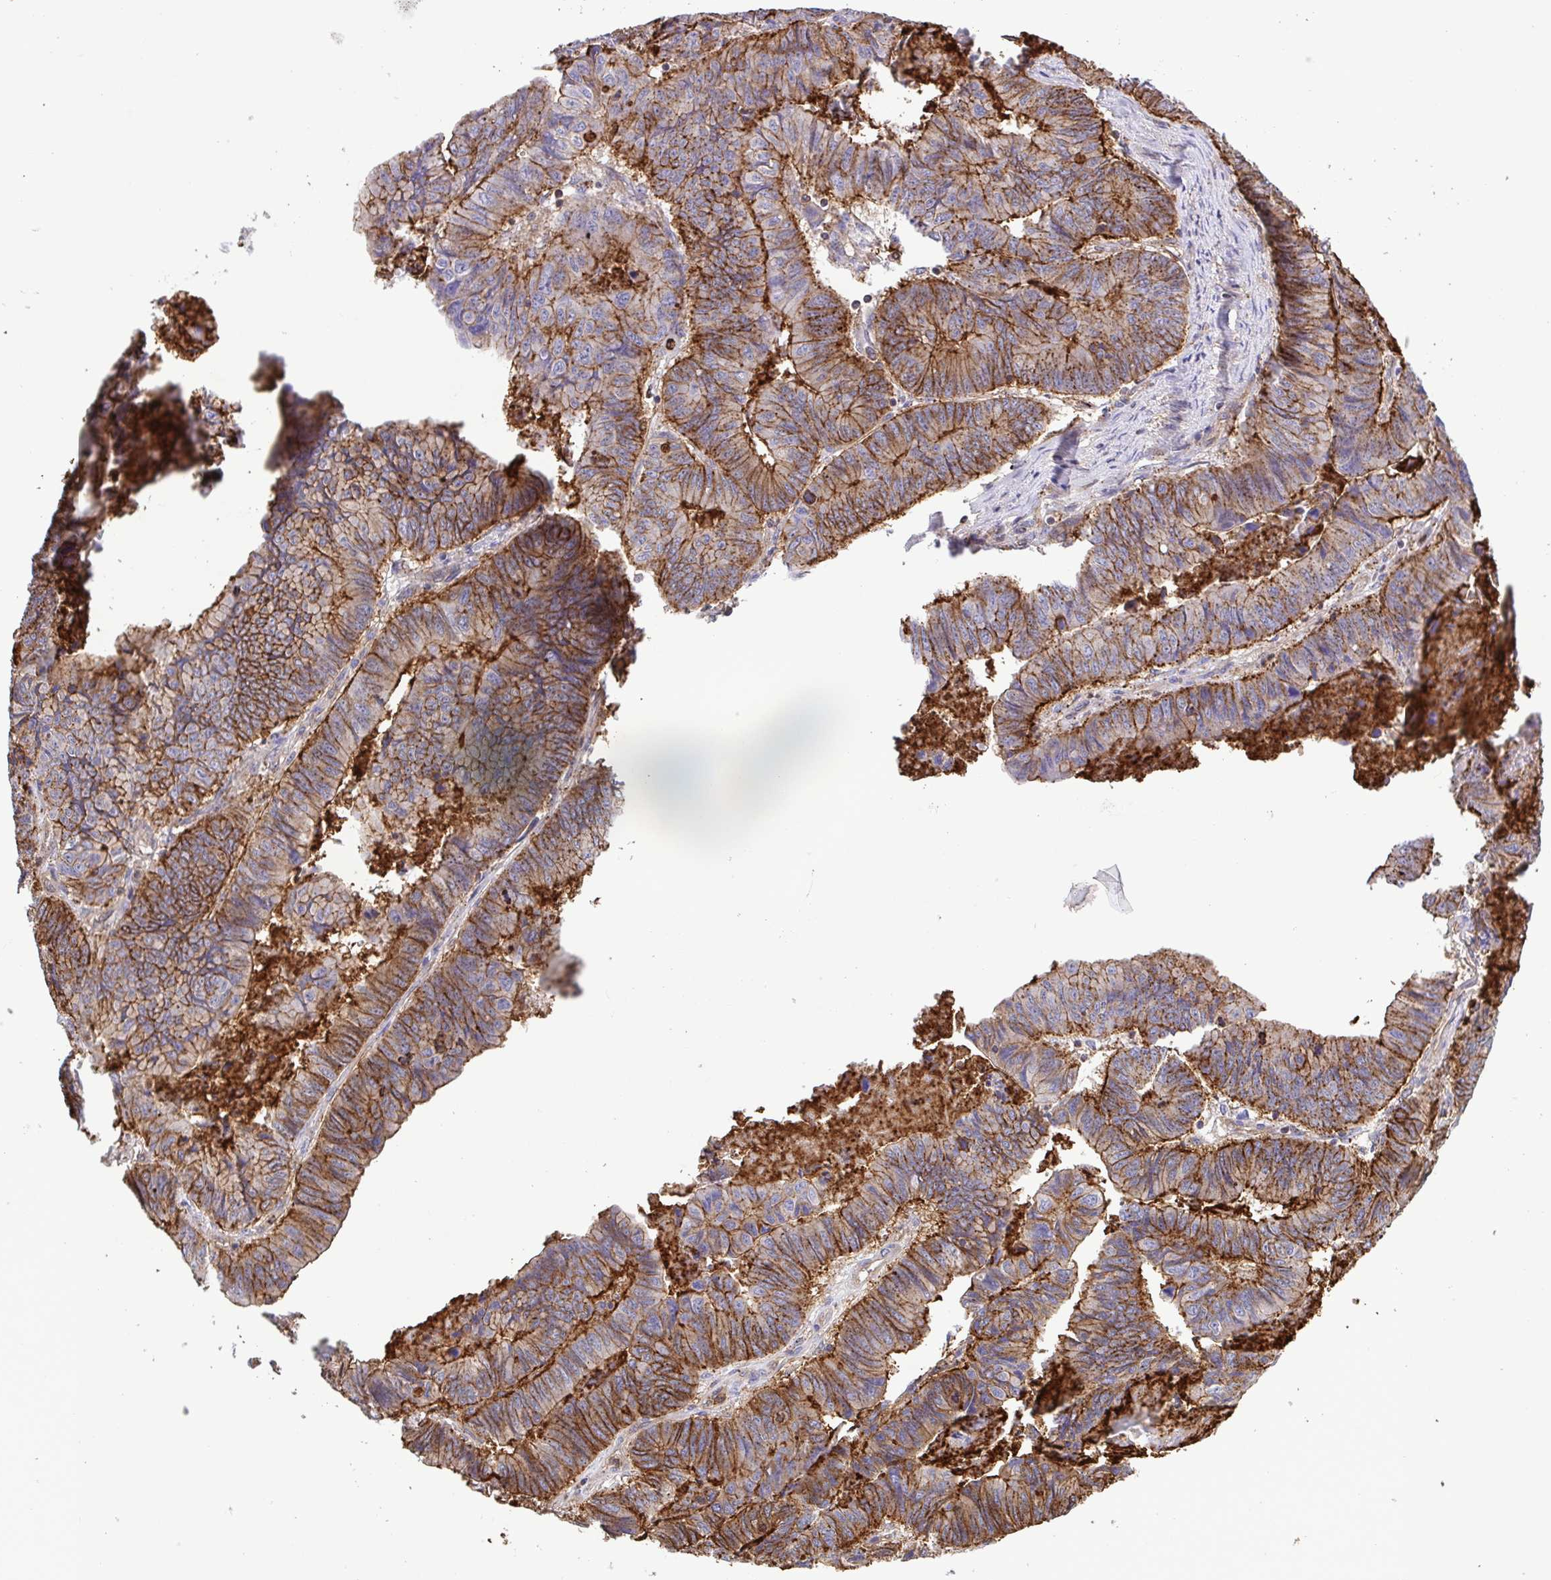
{"staining": {"intensity": "moderate", "quantity": "25%-75%", "location": "cytoplasmic/membranous"}, "tissue": "stomach cancer", "cell_type": "Tumor cells", "image_type": "cancer", "snomed": [{"axis": "morphology", "description": "Adenocarcinoma, NOS"}, {"axis": "topography", "description": "Stomach, lower"}], "caption": "Immunohistochemical staining of human stomach adenocarcinoma reveals medium levels of moderate cytoplasmic/membranous positivity in about 25%-75% of tumor cells.", "gene": "CHMP1B", "patient": {"sex": "male", "age": 77}}